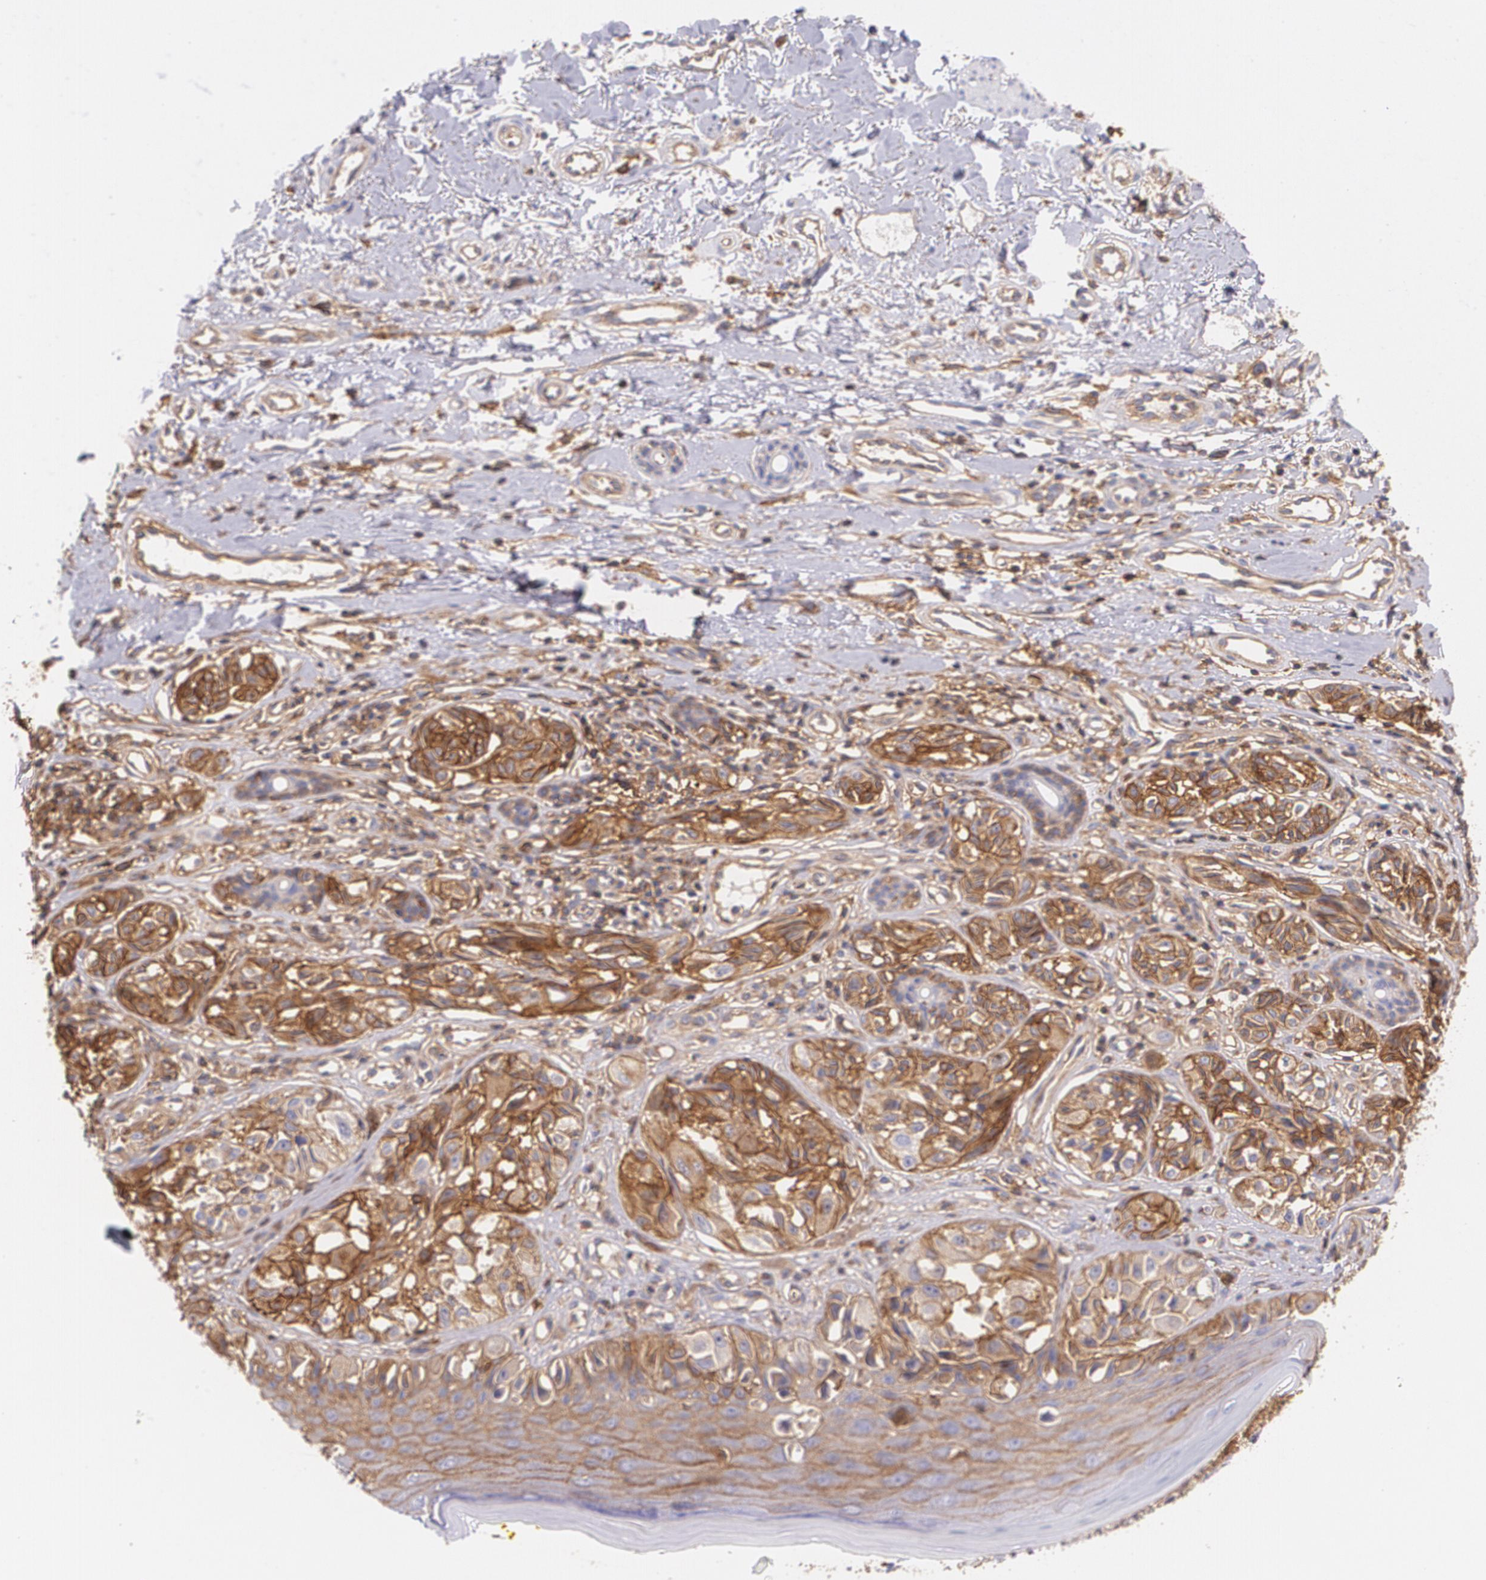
{"staining": {"intensity": "moderate", "quantity": ">75%", "location": "cytoplasmic/membranous"}, "tissue": "melanoma", "cell_type": "Tumor cells", "image_type": "cancer", "snomed": [{"axis": "morphology", "description": "Malignant melanoma, NOS"}, {"axis": "topography", "description": "Skin"}], "caption": "Brown immunohistochemical staining in human melanoma displays moderate cytoplasmic/membranous expression in about >75% of tumor cells. (DAB = brown stain, brightfield microscopy at high magnification).", "gene": "B2M", "patient": {"sex": "male", "age": 67}}